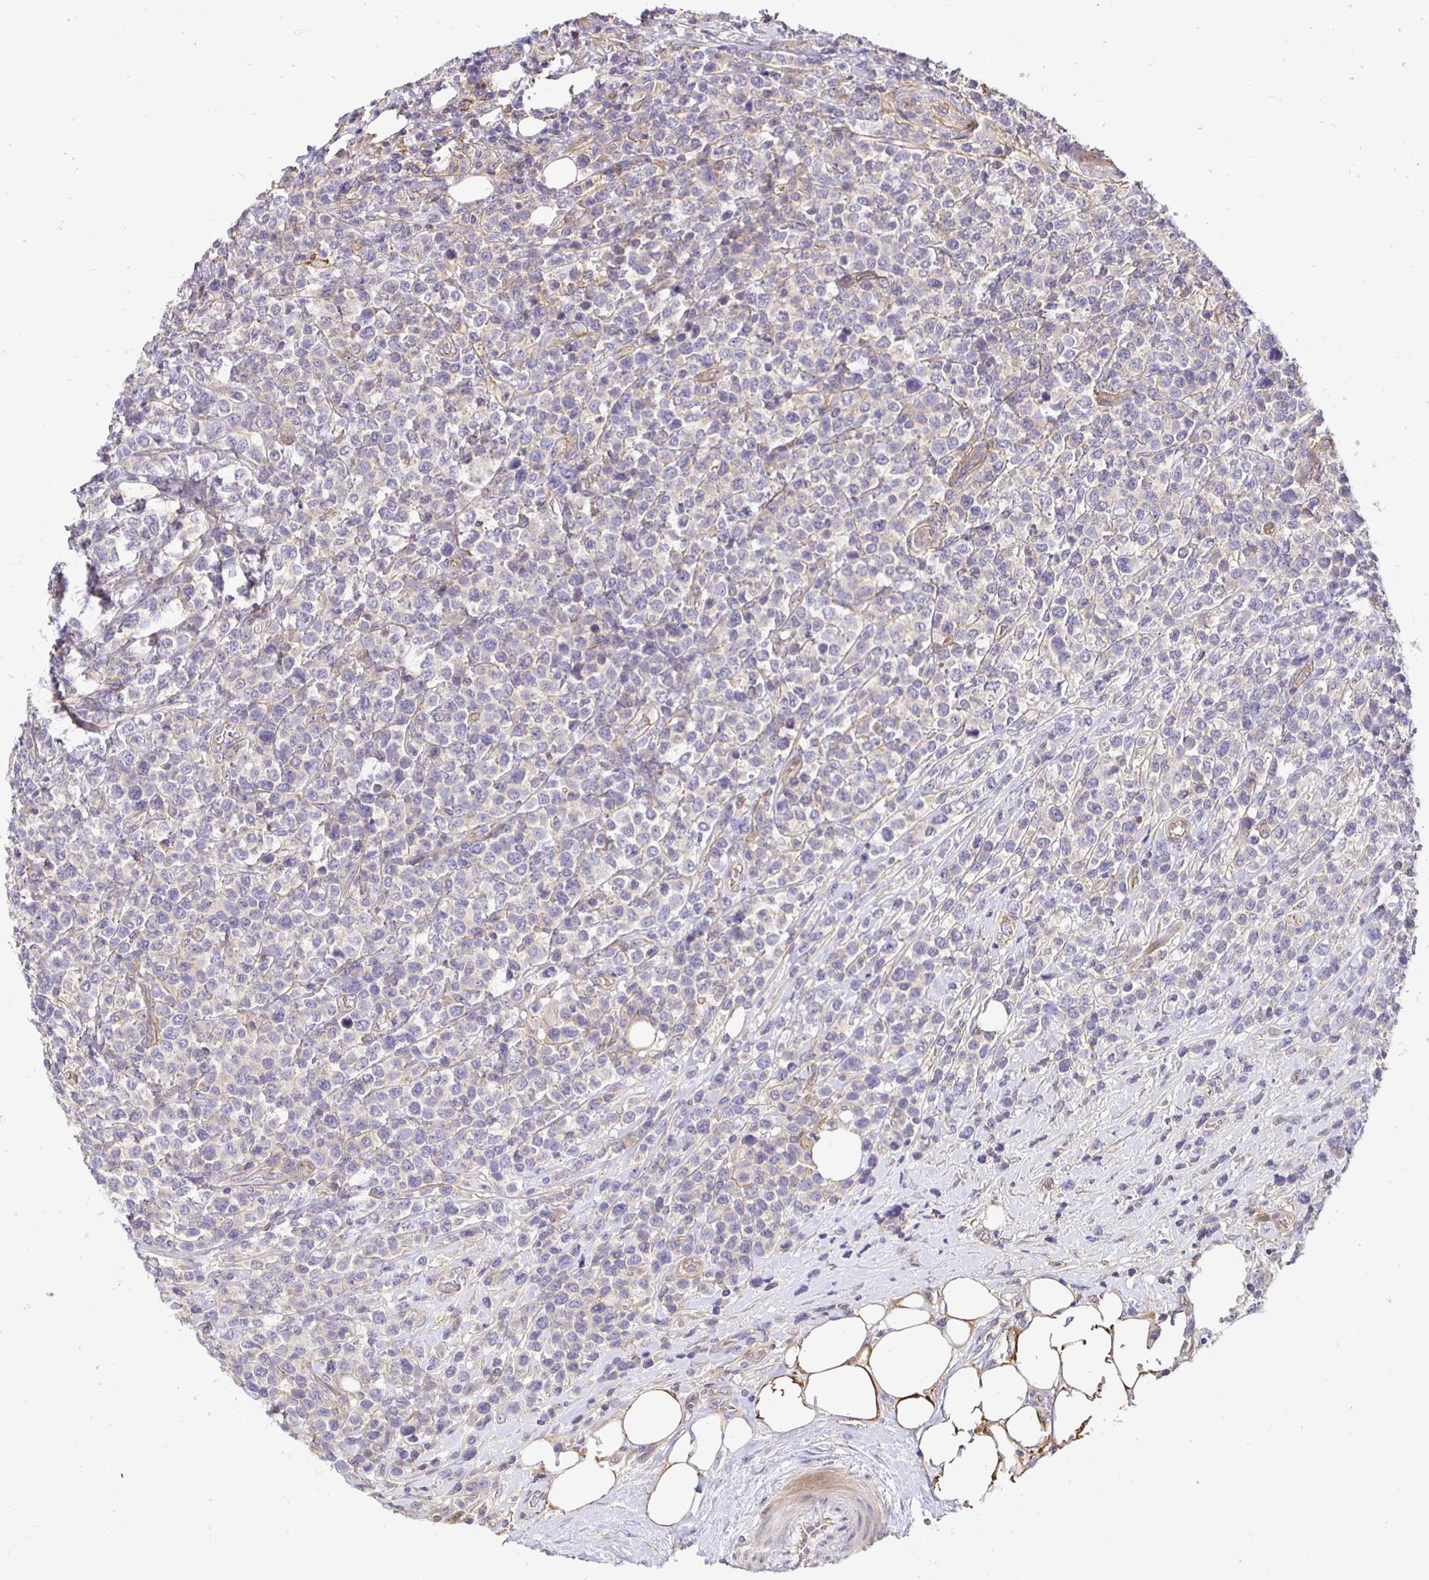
{"staining": {"intensity": "negative", "quantity": "none", "location": "none"}, "tissue": "lymphoma", "cell_type": "Tumor cells", "image_type": "cancer", "snomed": [{"axis": "morphology", "description": "Malignant lymphoma, non-Hodgkin's type, High grade"}, {"axis": "topography", "description": "Soft tissue"}], "caption": "Immunohistochemical staining of high-grade malignant lymphoma, non-Hodgkin's type reveals no significant positivity in tumor cells.", "gene": "SLC9A1", "patient": {"sex": "female", "age": 56}}